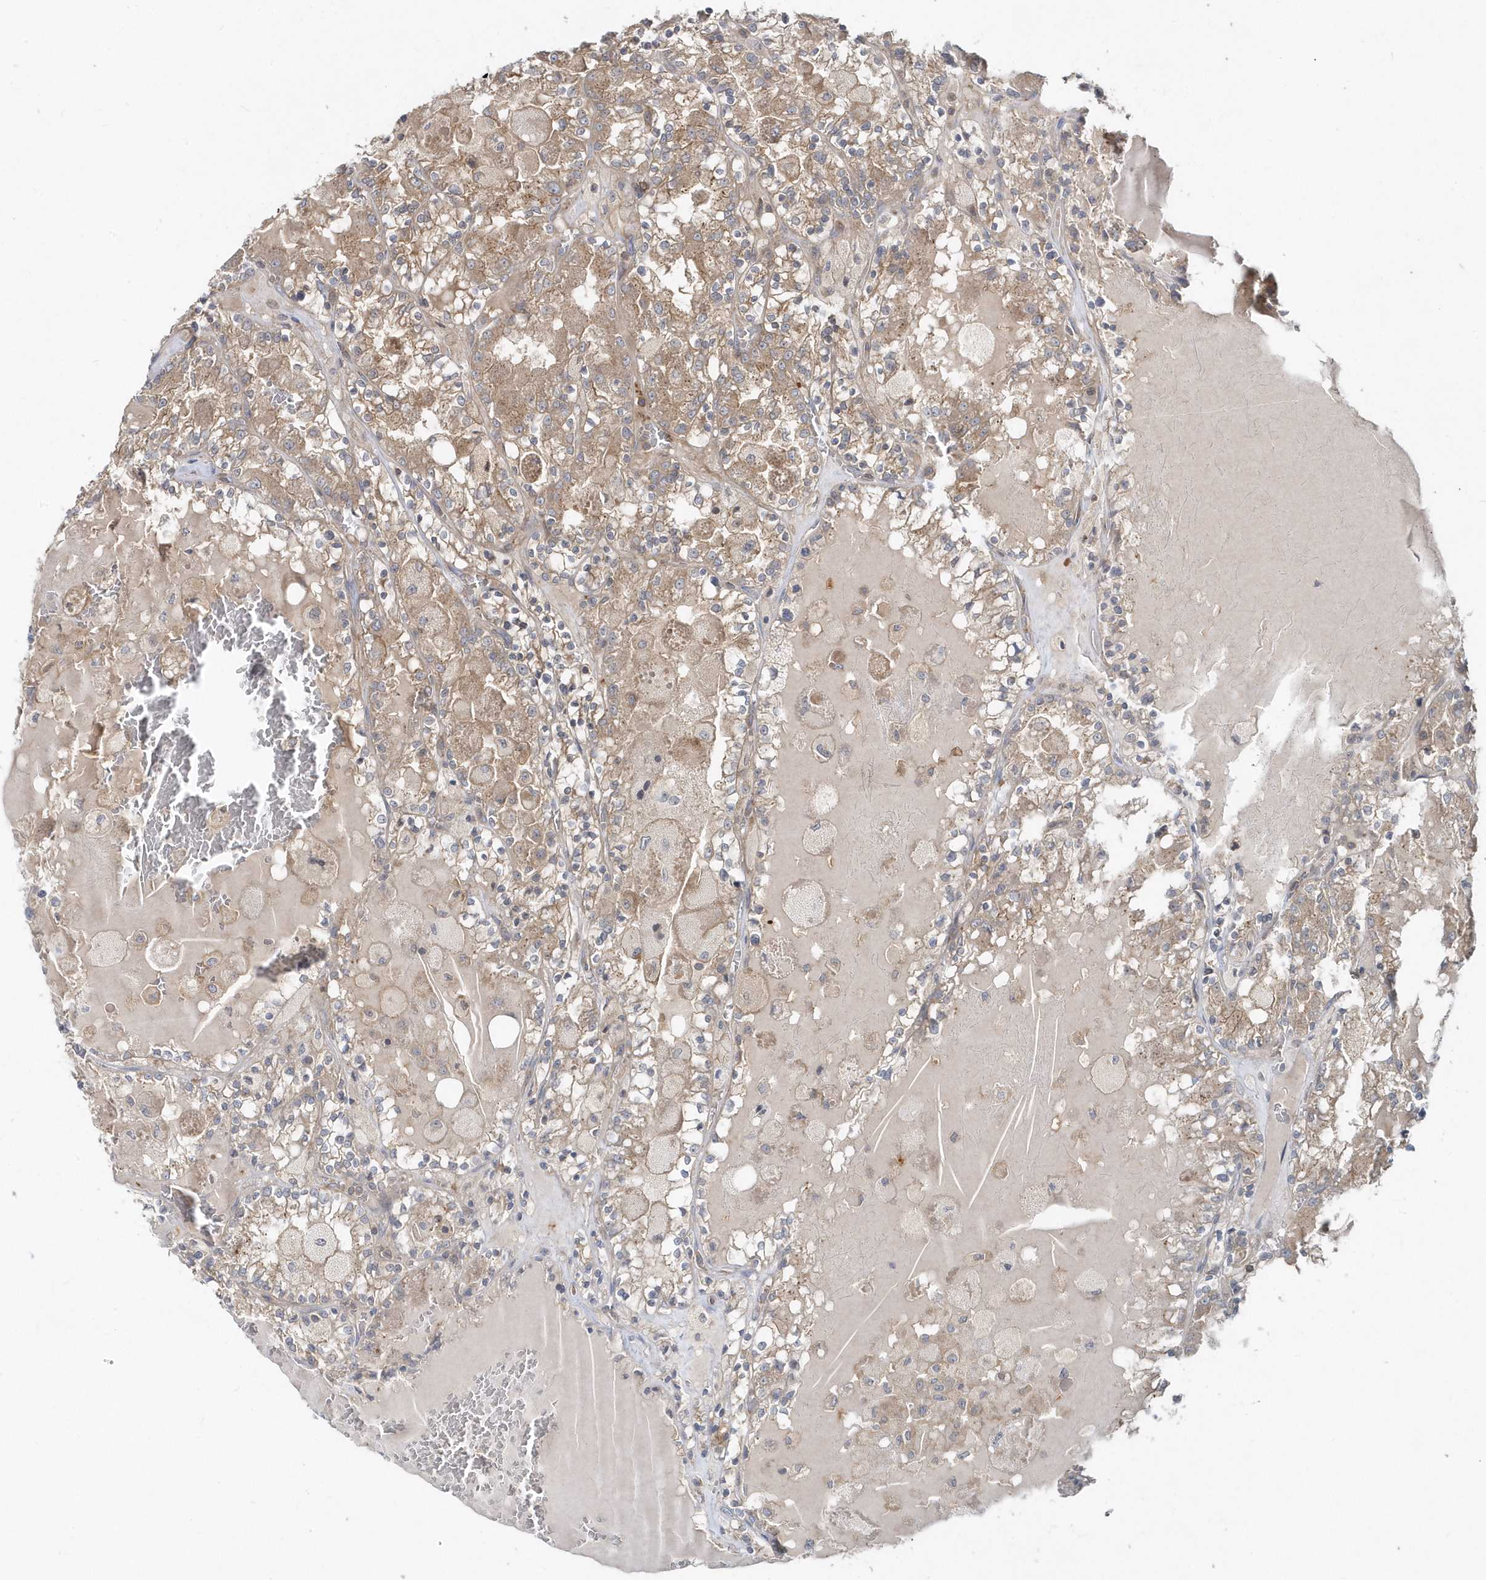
{"staining": {"intensity": "moderate", "quantity": "<25%", "location": "cytoplasmic/membranous"}, "tissue": "renal cancer", "cell_type": "Tumor cells", "image_type": "cancer", "snomed": [{"axis": "morphology", "description": "Adenocarcinoma, NOS"}, {"axis": "topography", "description": "Kidney"}], "caption": "DAB (3,3'-diaminobenzidine) immunohistochemical staining of renal cancer (adenocarcinoma) displays moderate cytoplasmic/membranous protein staining in about <25% of tumor cells.", "gene": "LEXM", "patient": {"sex": "female", "age": 56}}